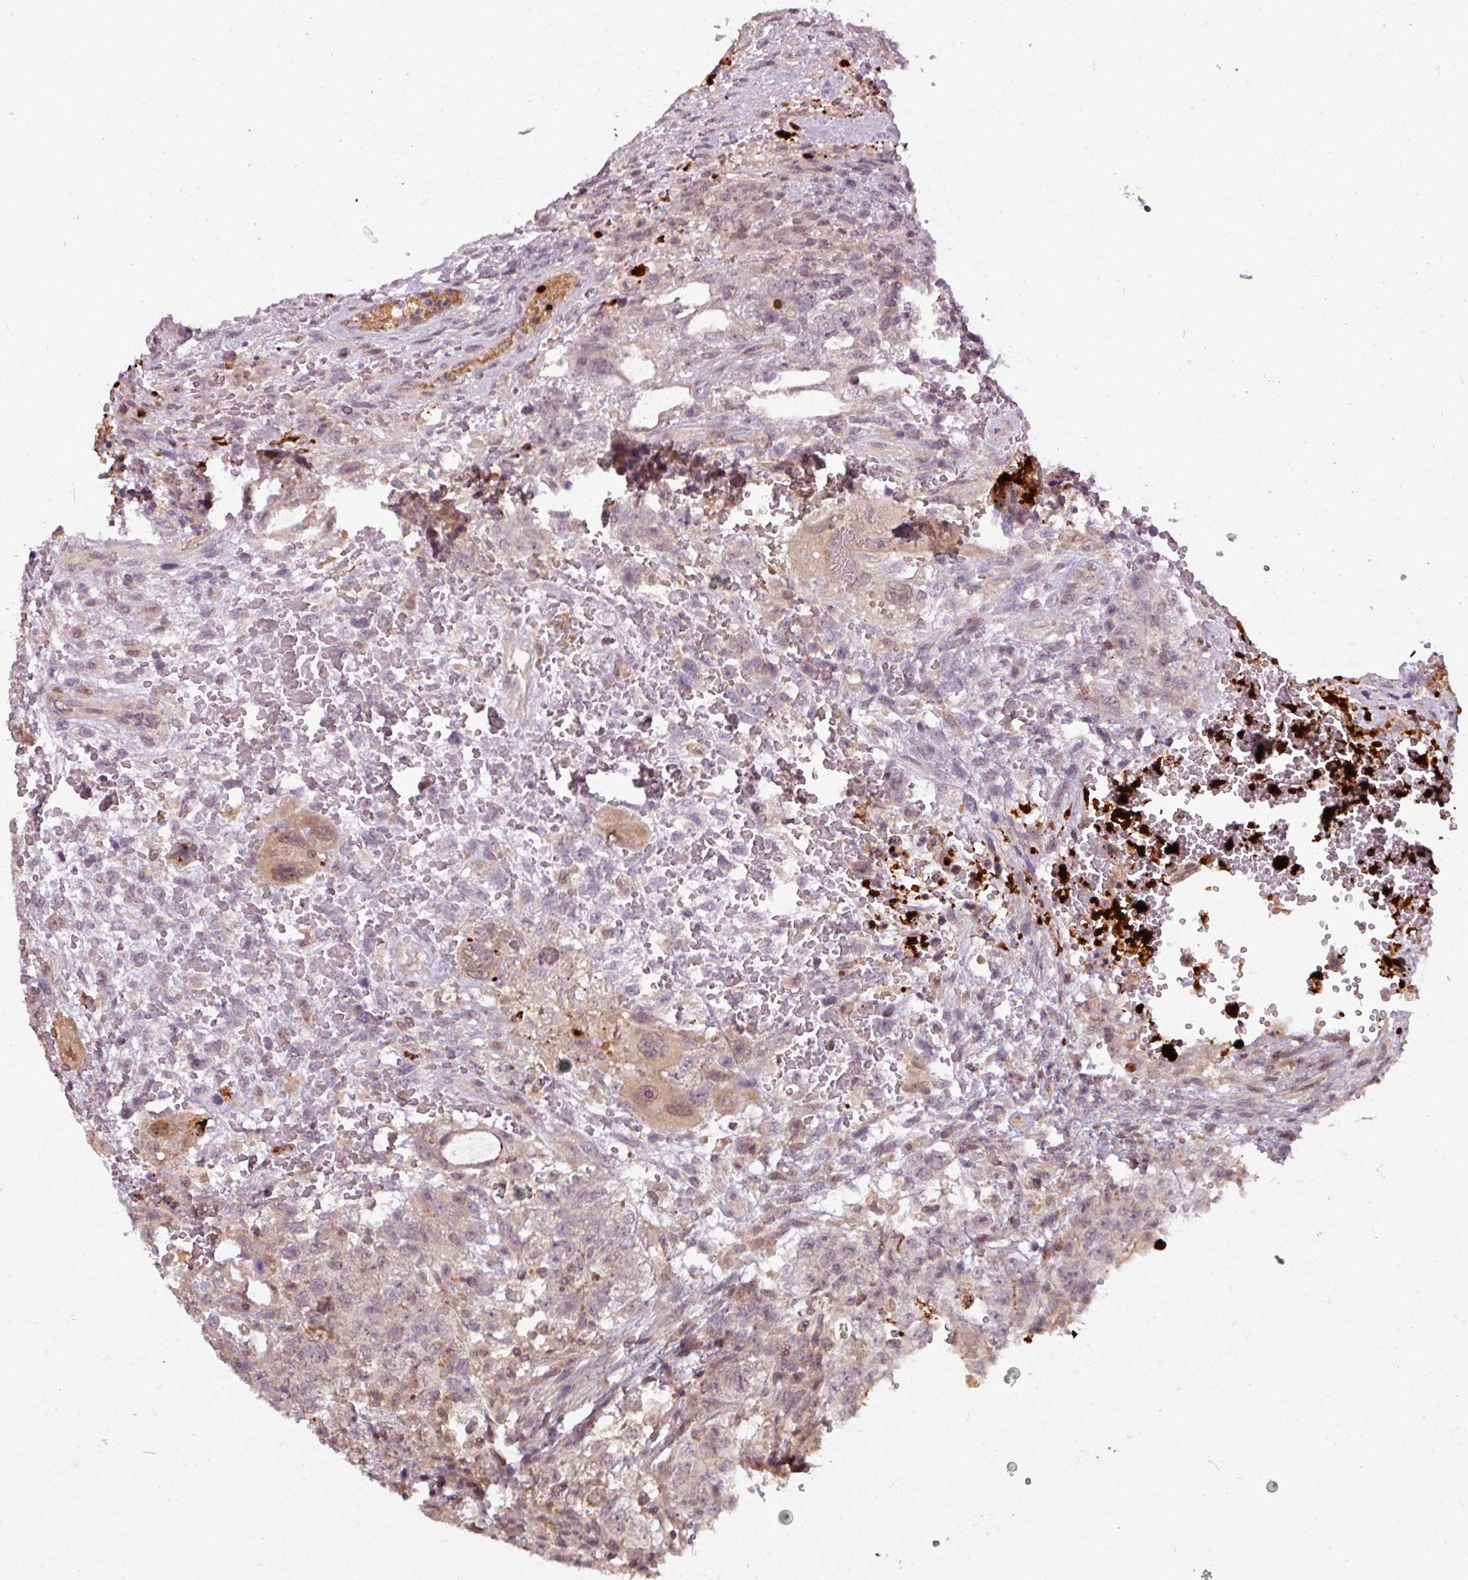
{"staining": {"intensity": "weak", "quantity": "25%-75%", "location": "cytoplasmic/membranous"}, "tissue": "testis cancer", "cell_type": "Tumor cells", "image_type": "cancer", "snomed": [{"axis": "morphology", "description": "Carcinoma, Embryonal, NOS"}, {"axis": "topography", "description": "Testis"}], "caption": "The immunohistochemical stain labels weak cytoplasmic/membranous positivity in tumor cells of testis embryonal carcinoma tissue.", "gene": "TUSC3", "patient": {"sex": "male", "age": 26}}